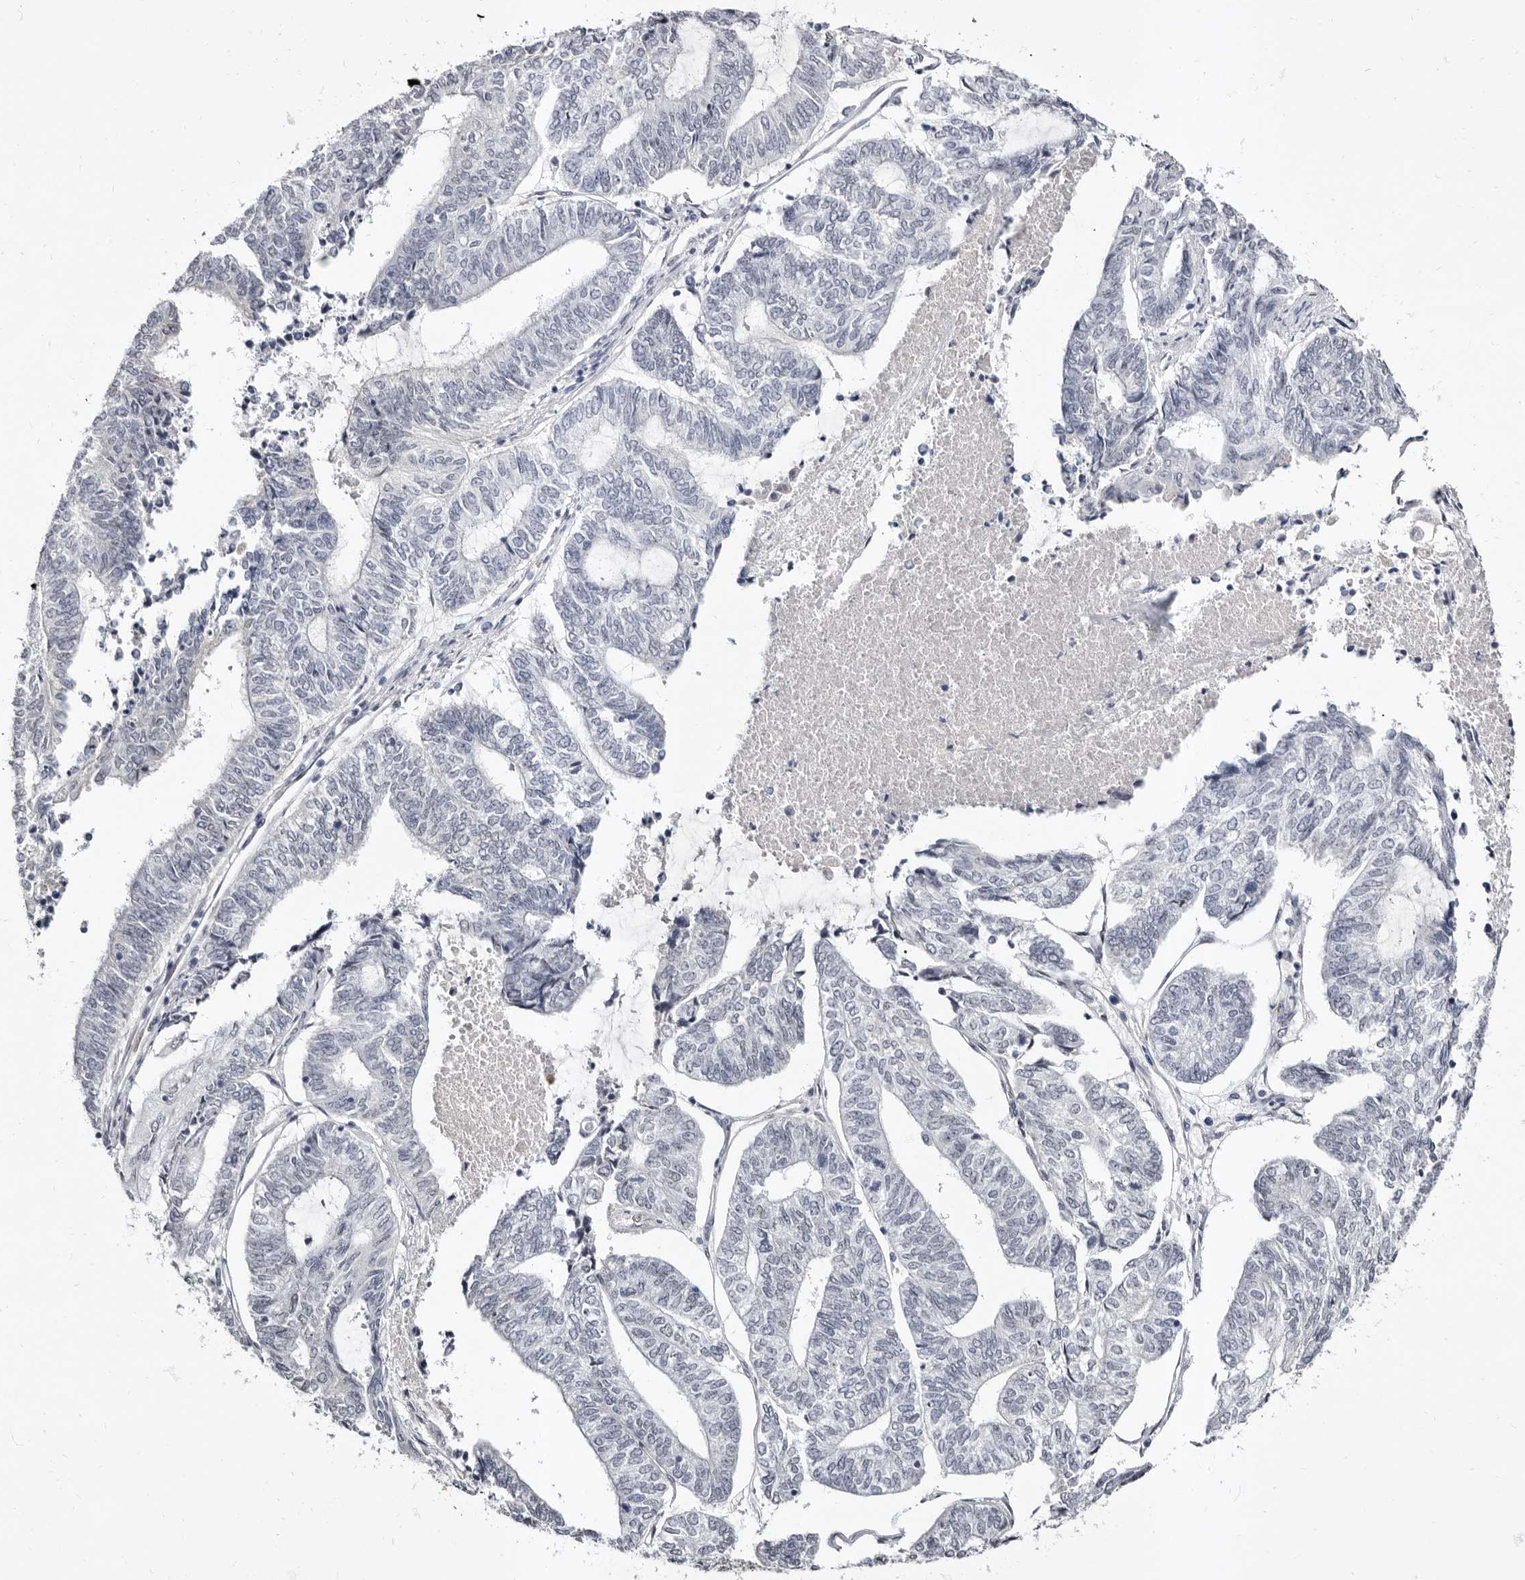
{"staining": {"intensity": "negative", "quantity": "none", "location": "none"}, "tissue": "endometrial cancer", "cell_type": "Tumor cells", "image_type": "cancer", "snomed": [{"axis": "morphology", "description": "Adenocarcinoma, NOS"}, {"axis": "topography", "description": "Uterus"}, {"axis": "topography", "description": "Endometrium"}], "caption": "This is an immunohistochemistry (IHC) micrograph of endometrial adenocarcinoma. There is no positivity in tumor cells.", "gene": "ZNF326", "patient": {"sex": "female", "age": 70}}